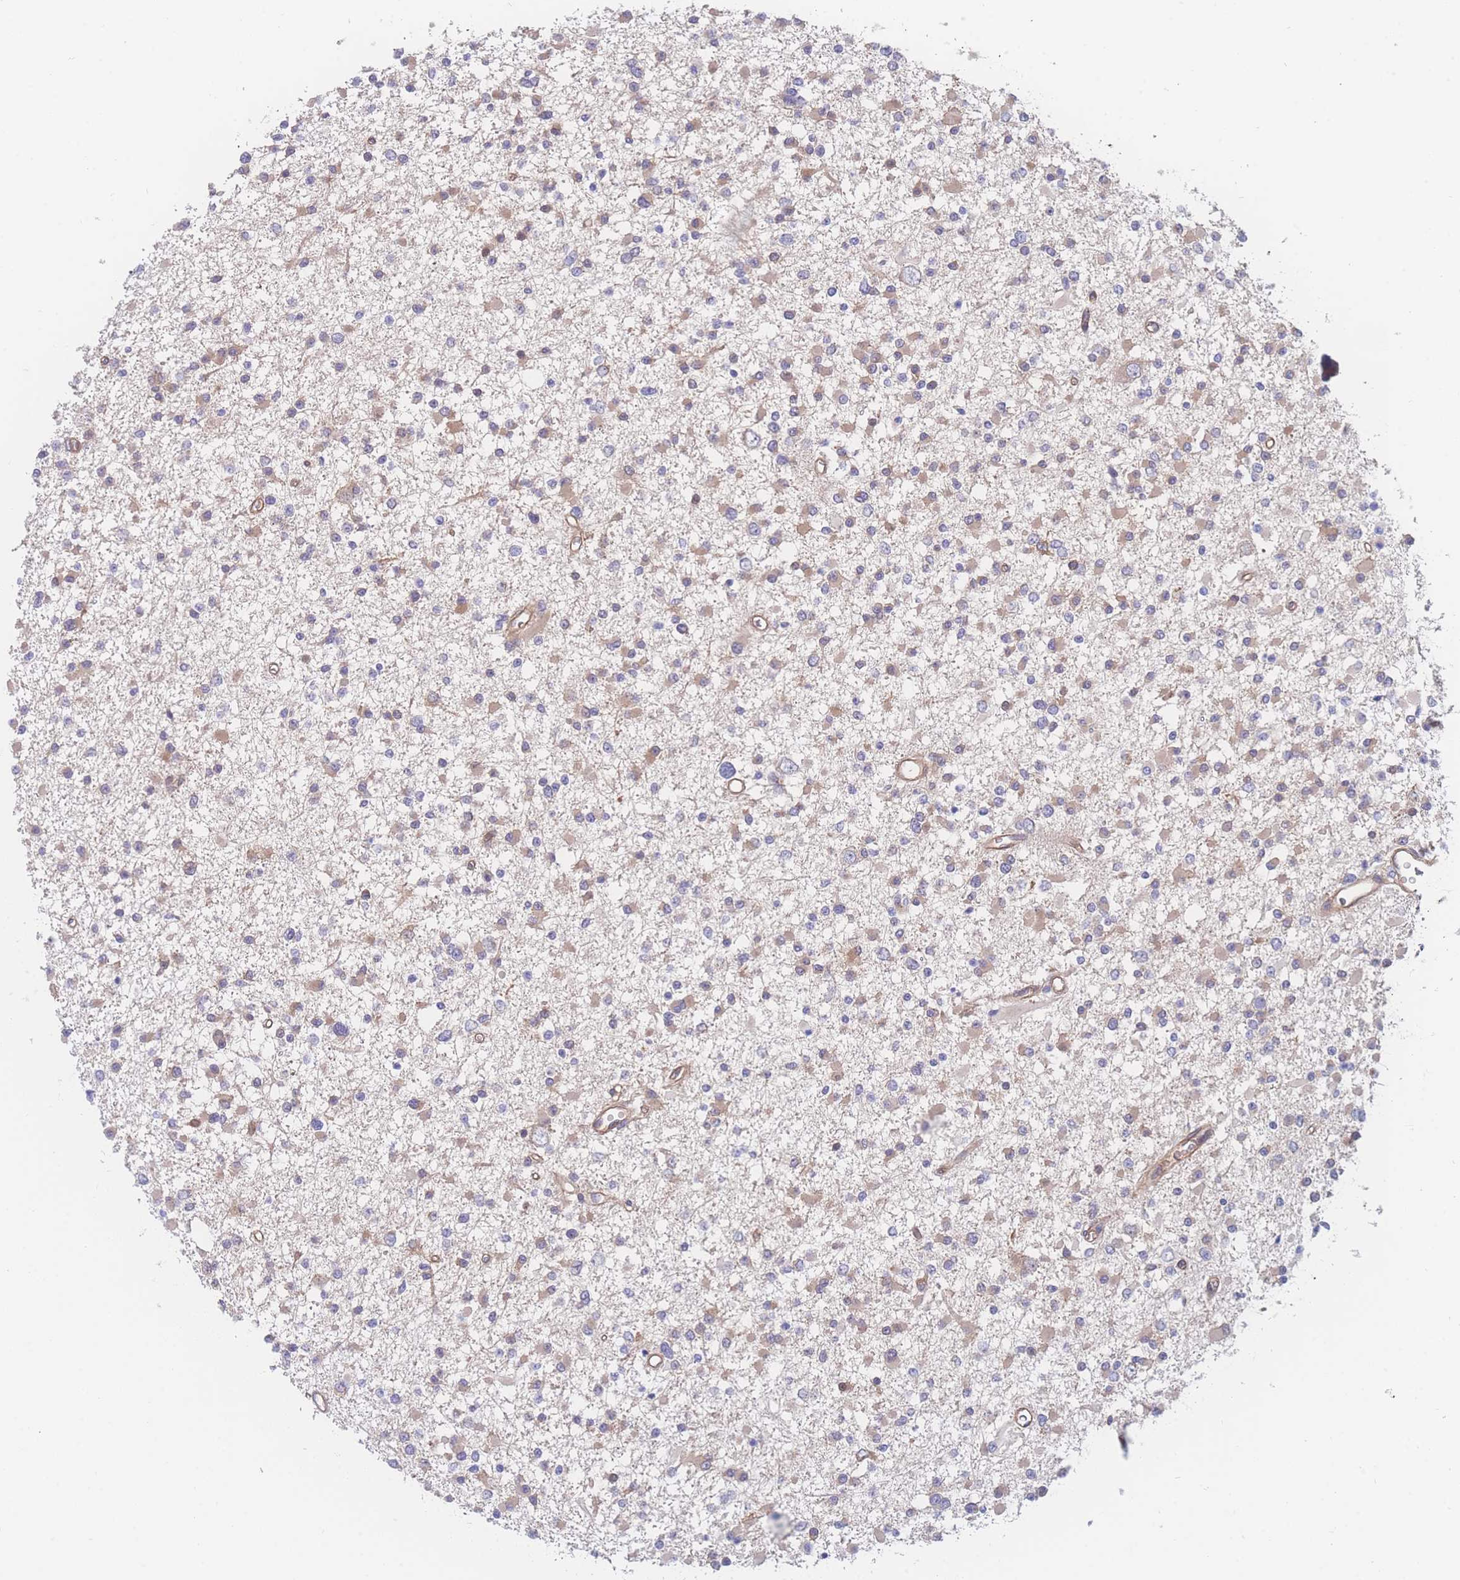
{"staining": {"intensity": "weak", "quantity": ">75%", "location": "cytoplasmic/membranous"}, "tissue": "glioma", "cell_type": "Tumor cells", "image_type": "cancer", "snomed": [{"axis": "morphology", "description": "Glioma, malignant, Low grade"}, {"axis": "topography", "description": "Brain"}], "caption": "Immunohistochemistry micrograph of neoplastic tissue: glioma stained using immunohistochemistry (IHC) demonstrates low levels of weak protein expression localized specifically in the cytoplasmic/membranous of tumor cells, appearing as a cytoplasmic/membranous brown color.", "gene": "CFAP97", "patient": {"sex": "female", "age": 22}}